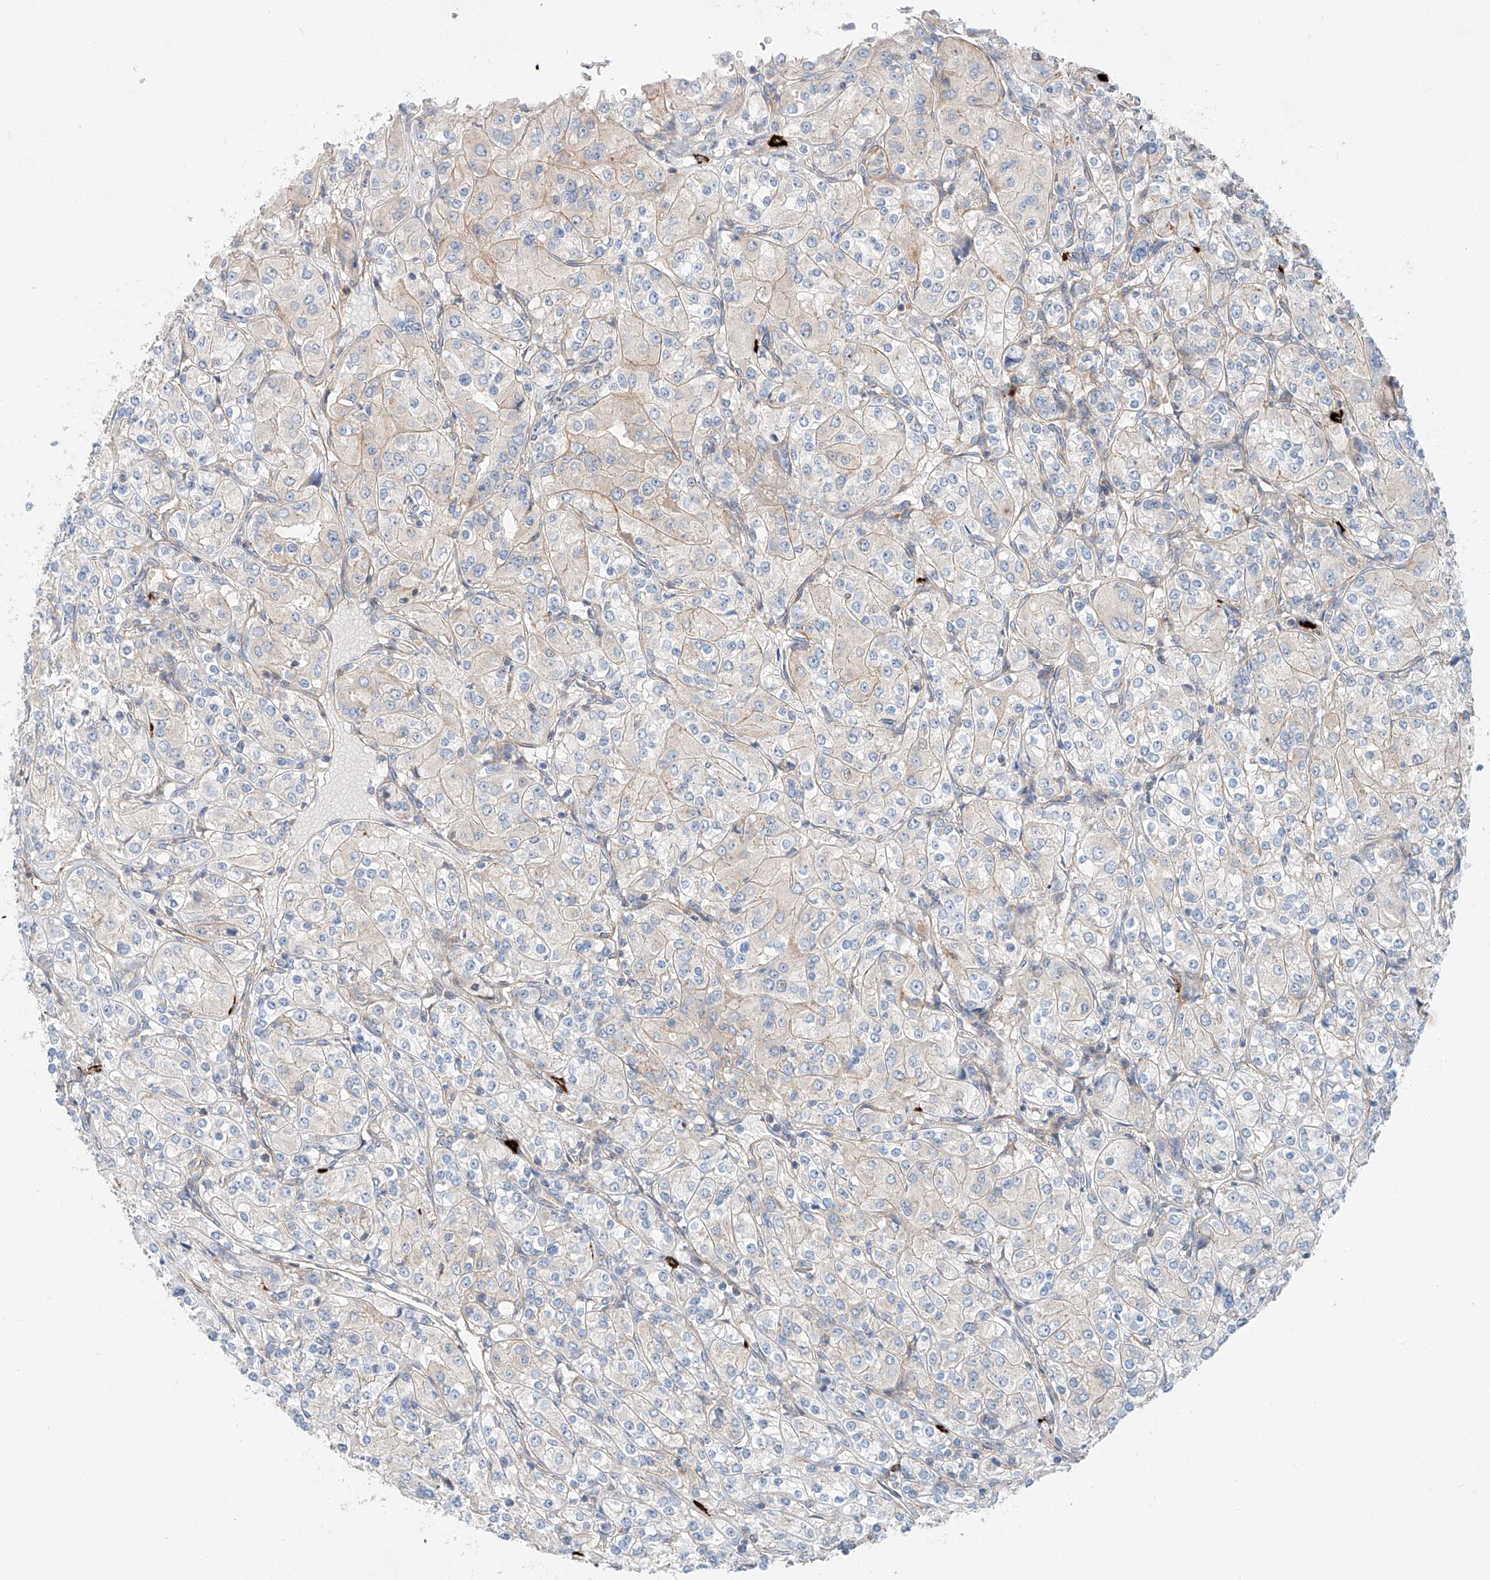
{"staining": {"intensity": "weak", "quantity": "<25%", "location": "cytoplasmic/membranous"}, "tissue": "renal cancer", "cell_type": "Tumor cells", "image_type": "cancer", "snomed": [{"axis": "morphology", "description": "Adenocarcinoma, NOS"}, {"axis": "topography", "description": "Kidney"}], "caption": "Immunohistochemistry (IHC) micrograph of renal adenocarcinoma stained for a protein (brown), which exhibits no staining in tumor cells.", "gene": "MINDY4", "patient": {"sex": "male", "age": 77}}